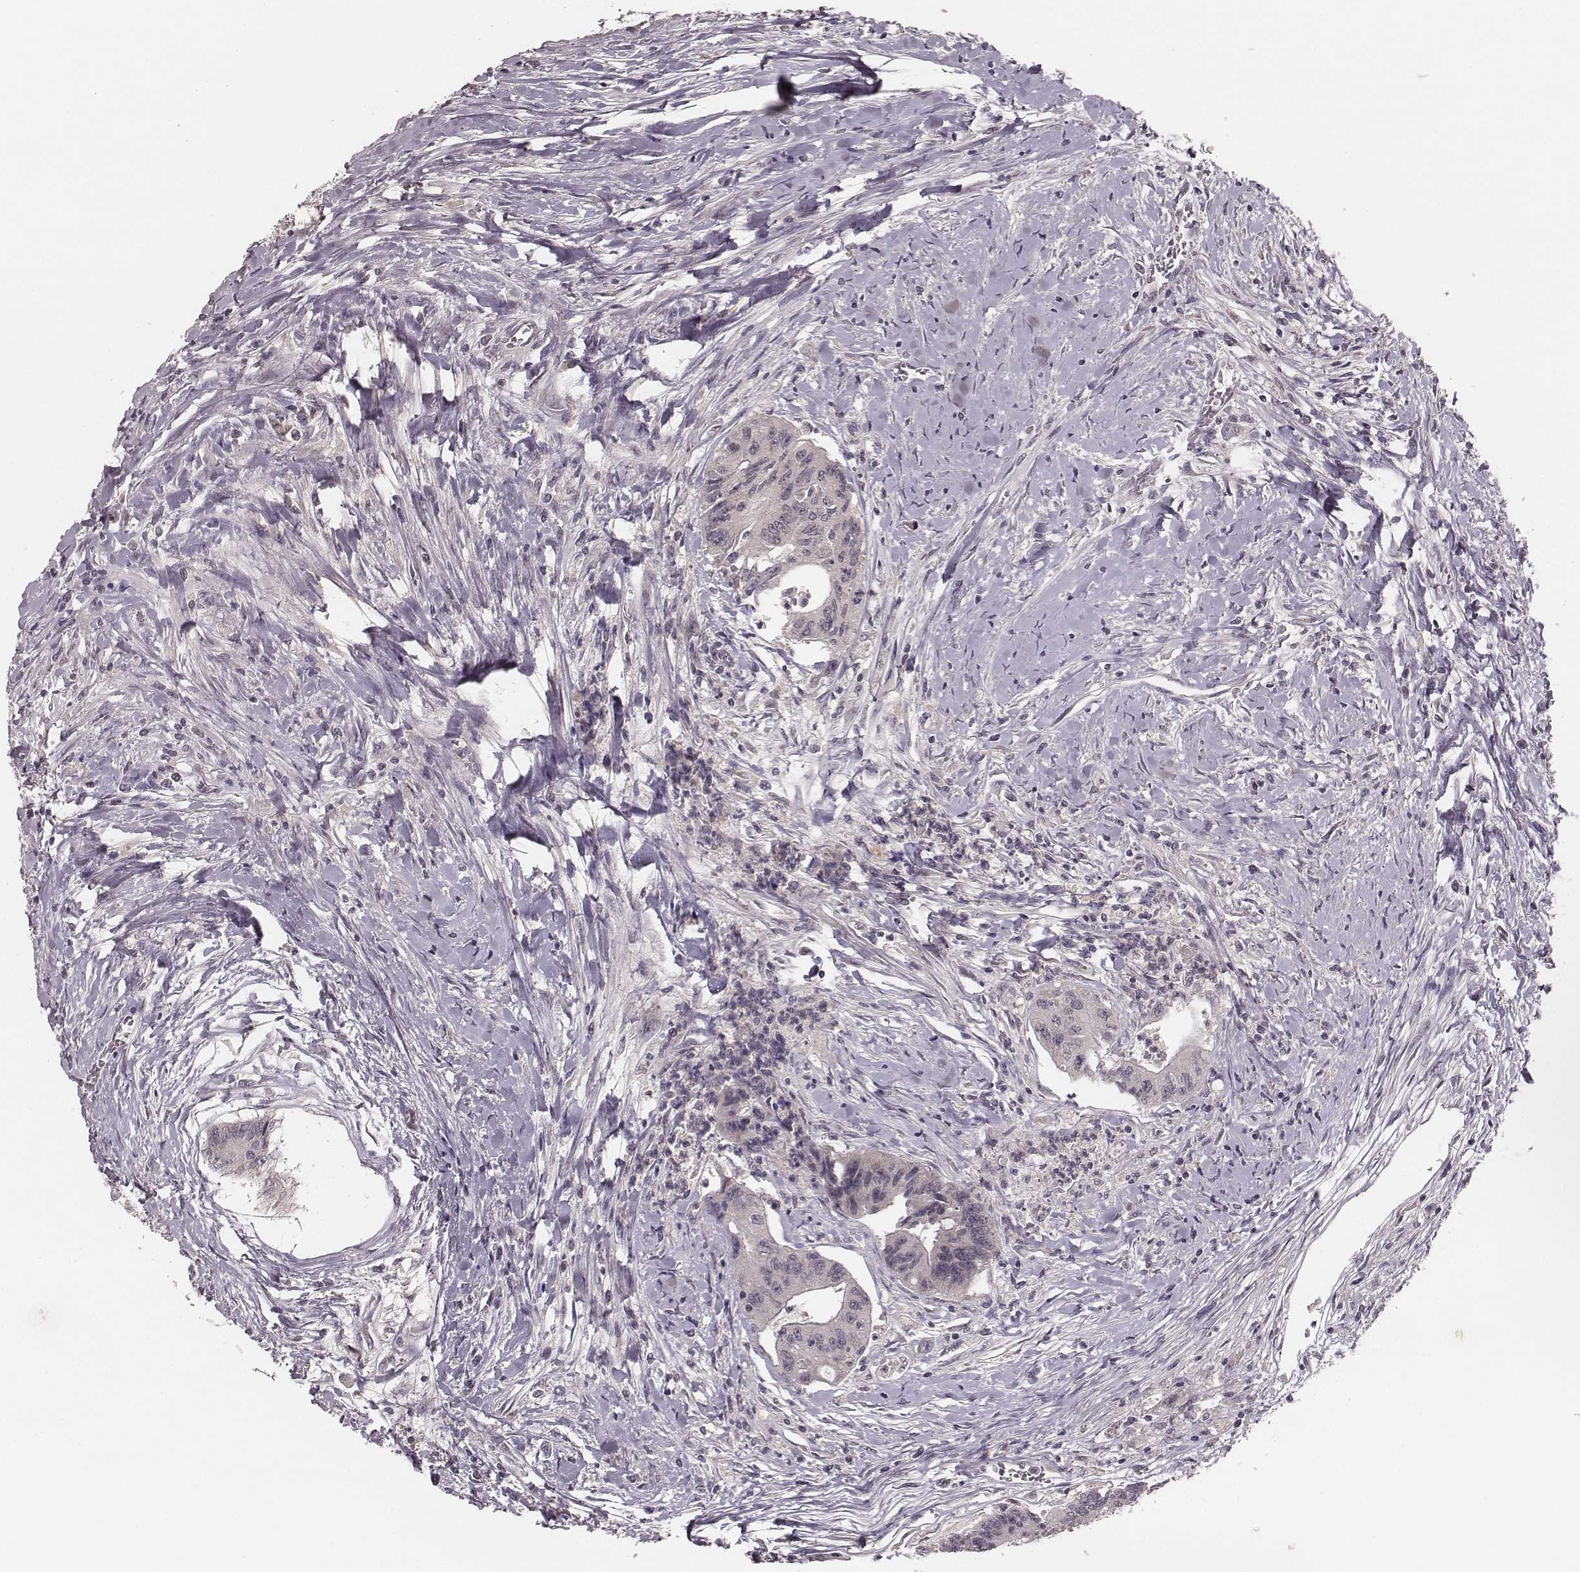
{"staining": {"intensity": "negative", "quantity": "none", "location": "none"}, "tissue": "colorectal cancer", "cell_type": "Tumor cells", "image_type": "cancer", "snomed": [{"axis": "morphology", "description": "Adenocarcinoma, NOS"}, {"axis": "topography", "description": "Rectum"}], "caption": "Immunohistochemistry micrograph of neoplastic tissue: colorectal cancer (adenocarcinoma) stained with DAB demonstrates no significant protein expression in tumor cells.", "gene": "LY6K", "patient": {"sex": "male", "age": 59}}